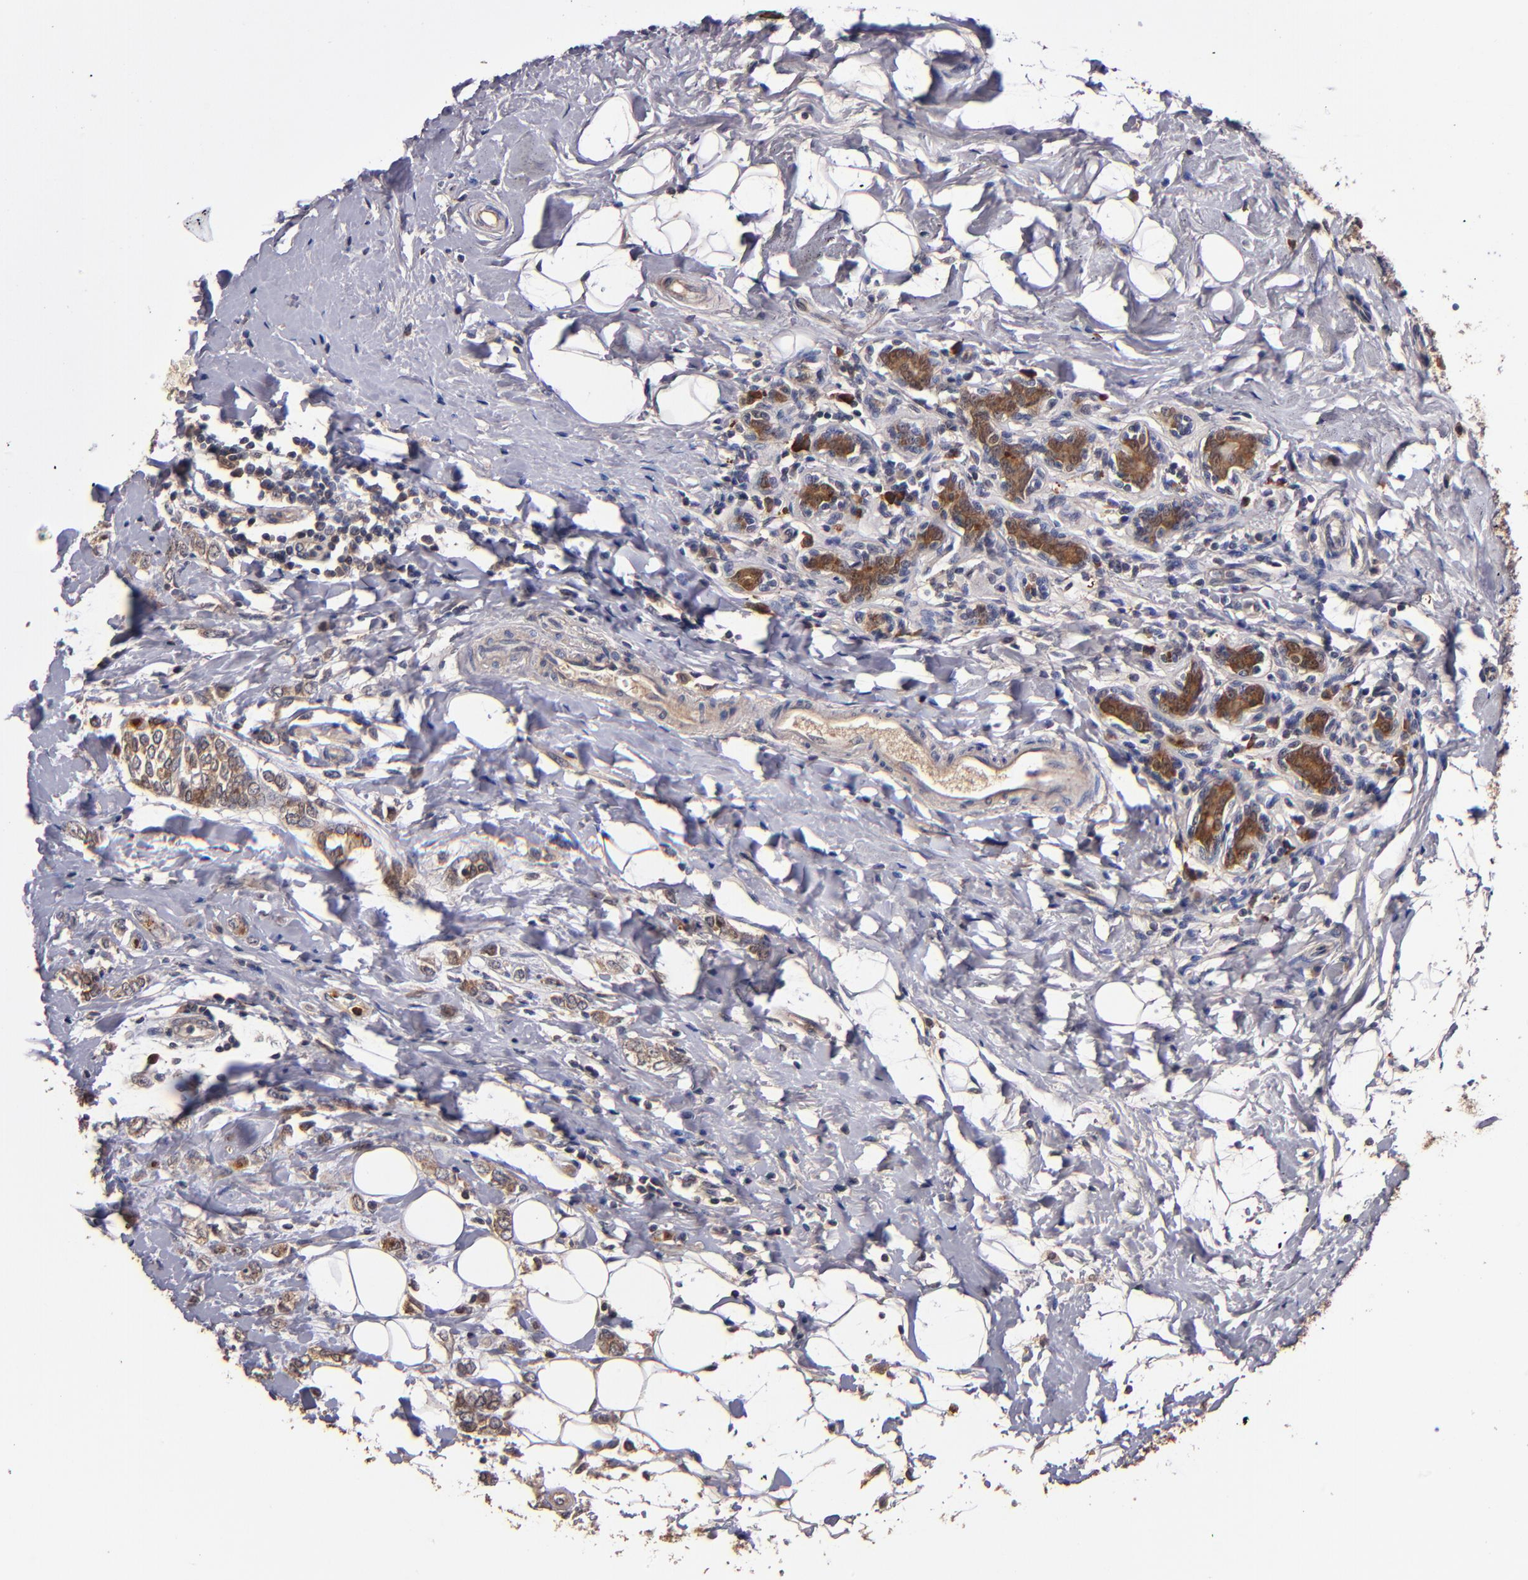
{"staining": {"intensity": "moderate", "quantity": ">75%", "location": "cytoplasmic/membranous"}, "tissue": "breast cancer", "cell_type": "Tumor cells", "image_type": "cancer", "snomed": [{"axis": "morphology", "description": "Normal tissue, NOS"}, {"axis": "morphology", "description": "Lobular carcinoma"}, {"axis": "topography", "description": "Breast"}], "caption": "Immunohistochemistry staining of breast cancer, which displays medium levels of moderate cytoplasmic/membranous expression in about >75% of tumor cells indicating moderate cytoplasmic/membranous protein positivity. The staining was performed using DAB (3,3'-diaminobenzidine) (brown) for protein detection and nuclei were counterstained in hematoxylin (blue).", "gene": "TTLL12", "patient": {"sex": "female", "age": 47}}